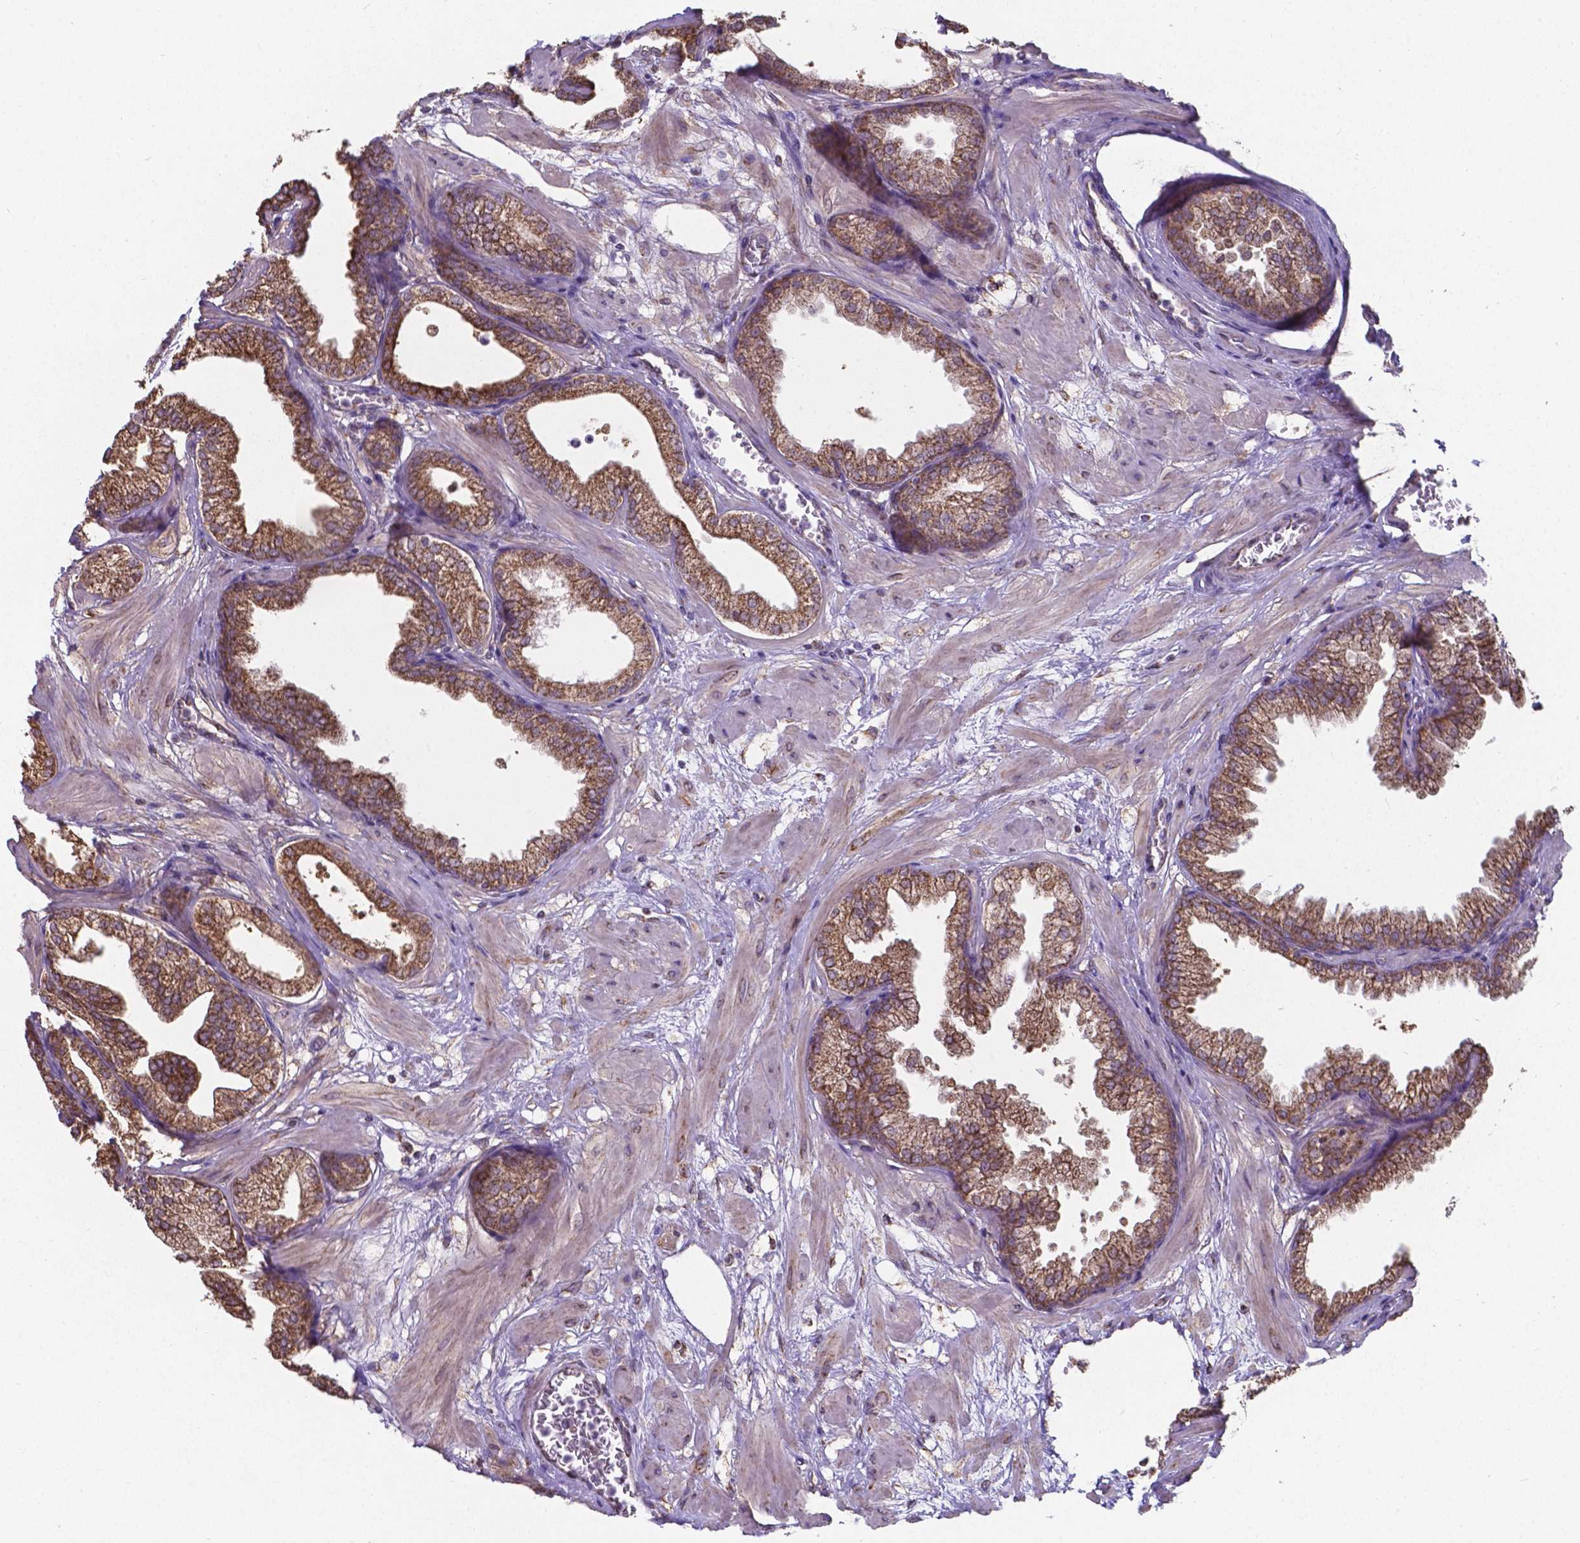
{"staining": {"intensity": "moderate", "quantity": ">75%", "location": "cytoplasmic/membranous"}, "tissue": "prostate", "cell_type": "Glandular cells", "image_type": "normal", "snomed": [{"axis": "morphology", "description": "Normal tissue, NOS"}, {"axis": "topography", "description": "Prostate"}], "caption": "Immunohistochemistry (IHC) staining of unremarkable prostate, which displays medium levels of moderate cytoplasmic/membranous expression in approximately >75% of glandular cells indicating moderate cytoplasmic/membranous protein expression. The staining was performed using DAB (brown) for protein detection and nuclei were counterstained in hematoxylin (blue).", "gene": "FAM114A1", "patient": {"sex": "male", "age": 37}}